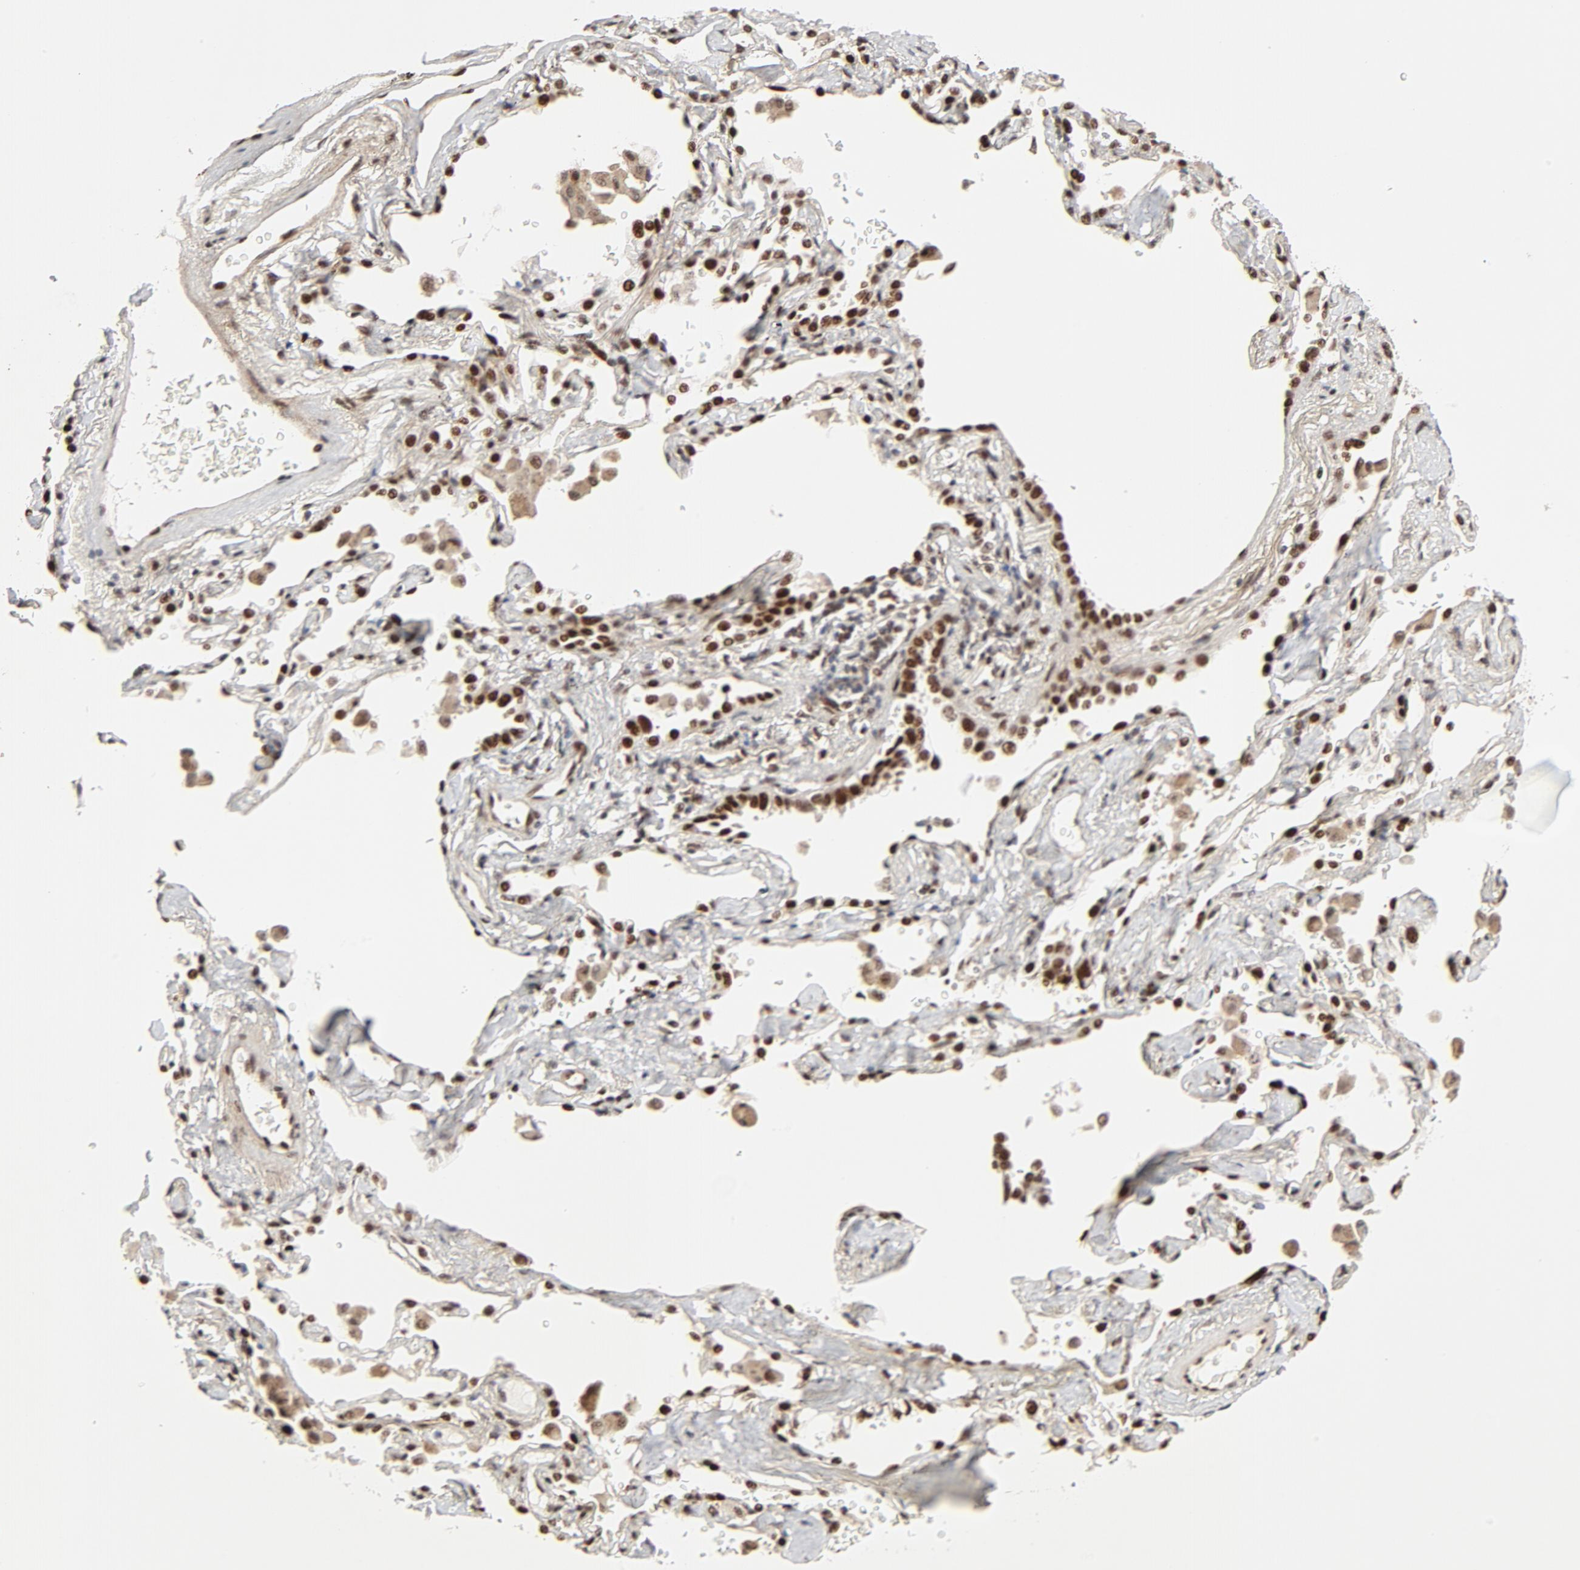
{"staining": {"intensity": "strong", "quantity": ">75%", "location": "nuclear"}, "tissue": "lung cancer", "cell_type": "Tumor cells", "image_type": "cancer", "snomed": [{"axis": "morphology", "description": "Adenocarcinoma, NOS"}, {"axis": "topography", "description": "Lung"}], "caption": "An image of adenocarcinoma (lung) stained for a protein reveals strong nuclear brown staining in tumor cells.", "gene": "GTF2I", "patient": {"sex": "female", "age": 64}}